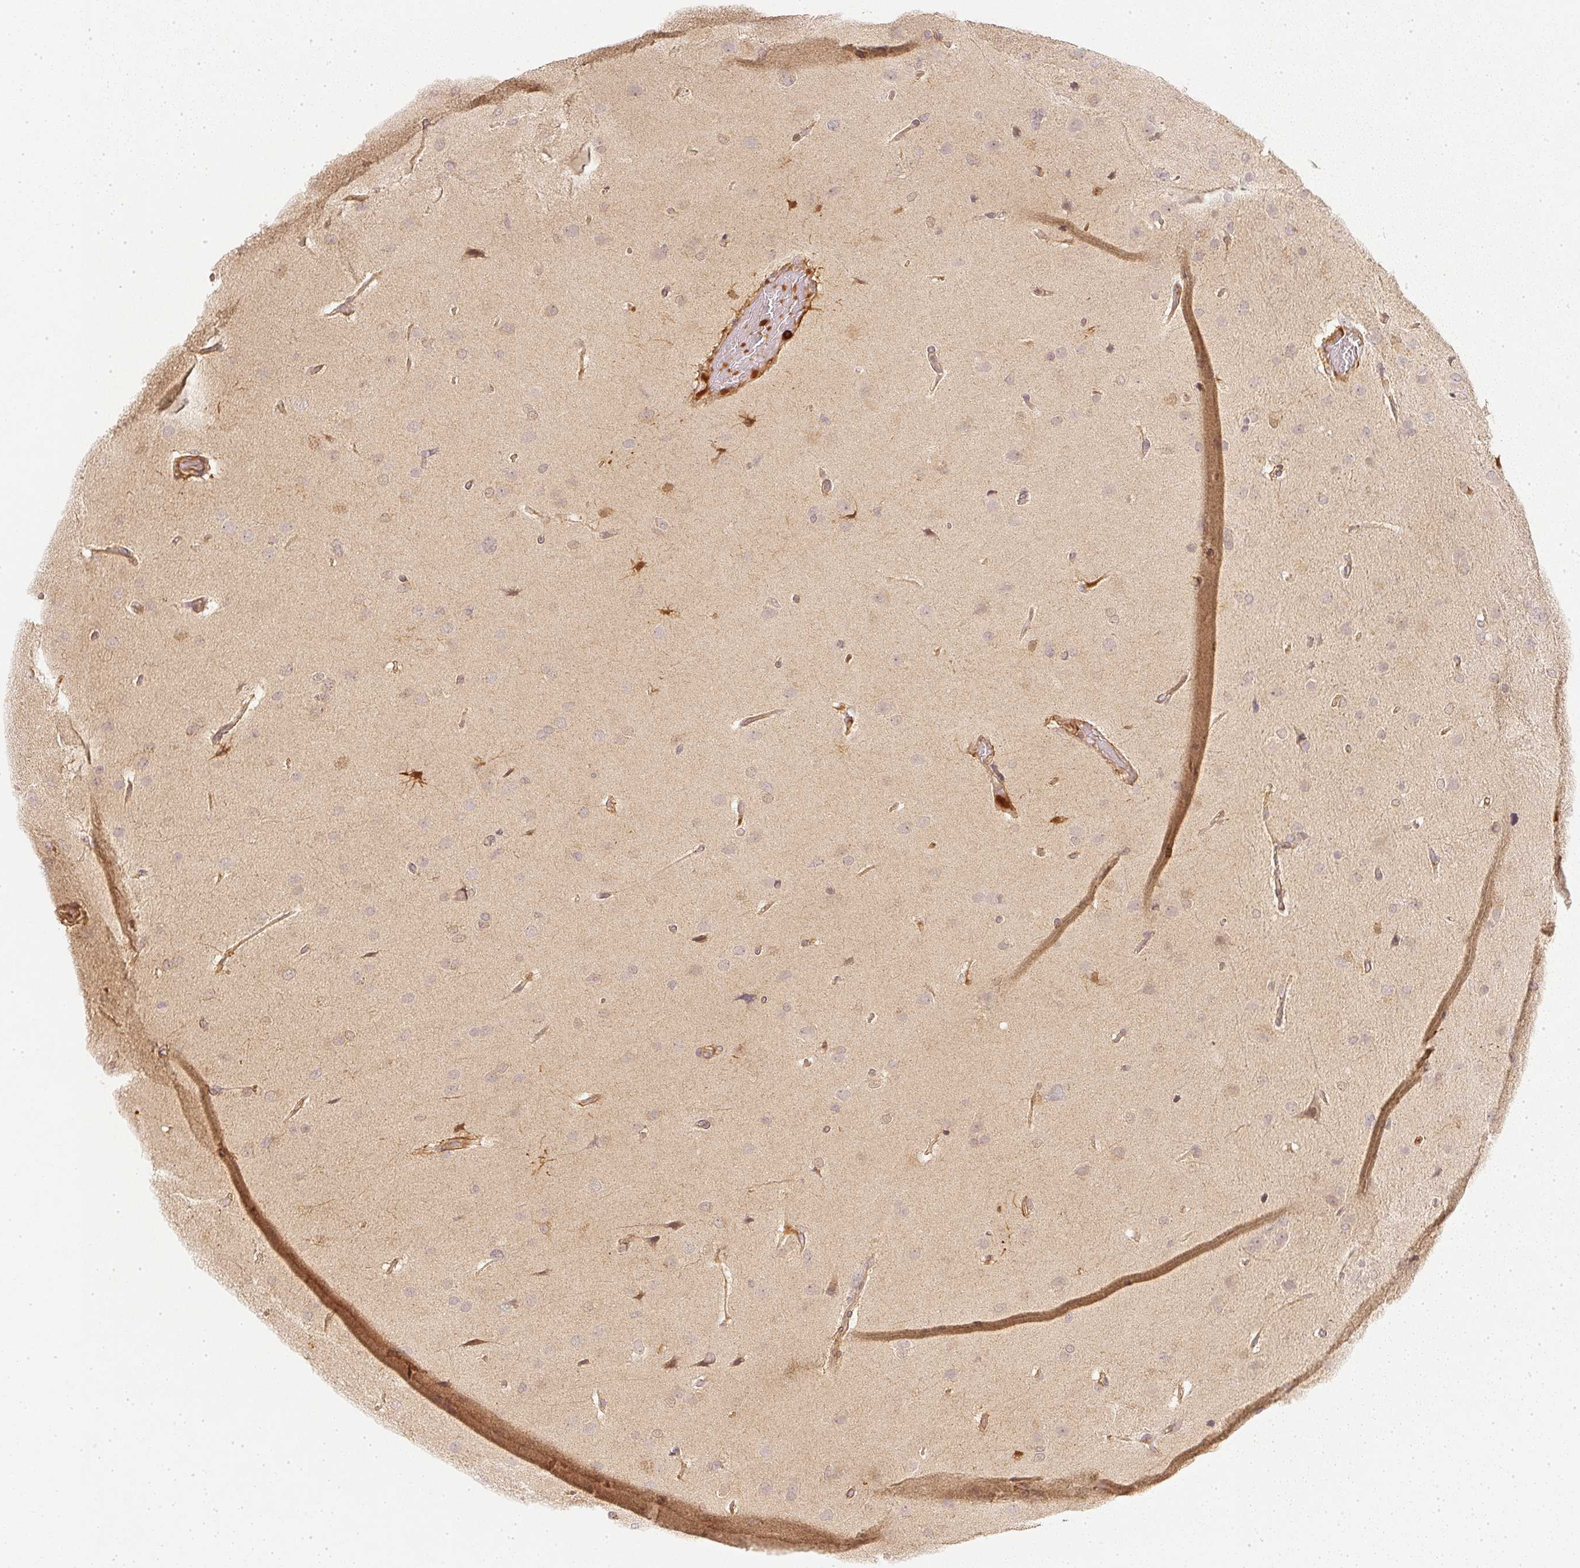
{"staining": {"intensity": "negative", "quantity": "none", "location": "none"}, "tissue": "glioma", "cell_type": "Tumor cells", "image_type": "cancer", "snomed": [{"axis": "morphology", "description": "Glioma, malignant, High grade"}, {"axis": "topography", "description": "Brain"}], "caption": "Immunohistochemical staining of malignant high-grade glioma shows no significant positivity in tumor cells.", "gene": "SERPINE1", "patient": {"sex": "male", "age": 53}}